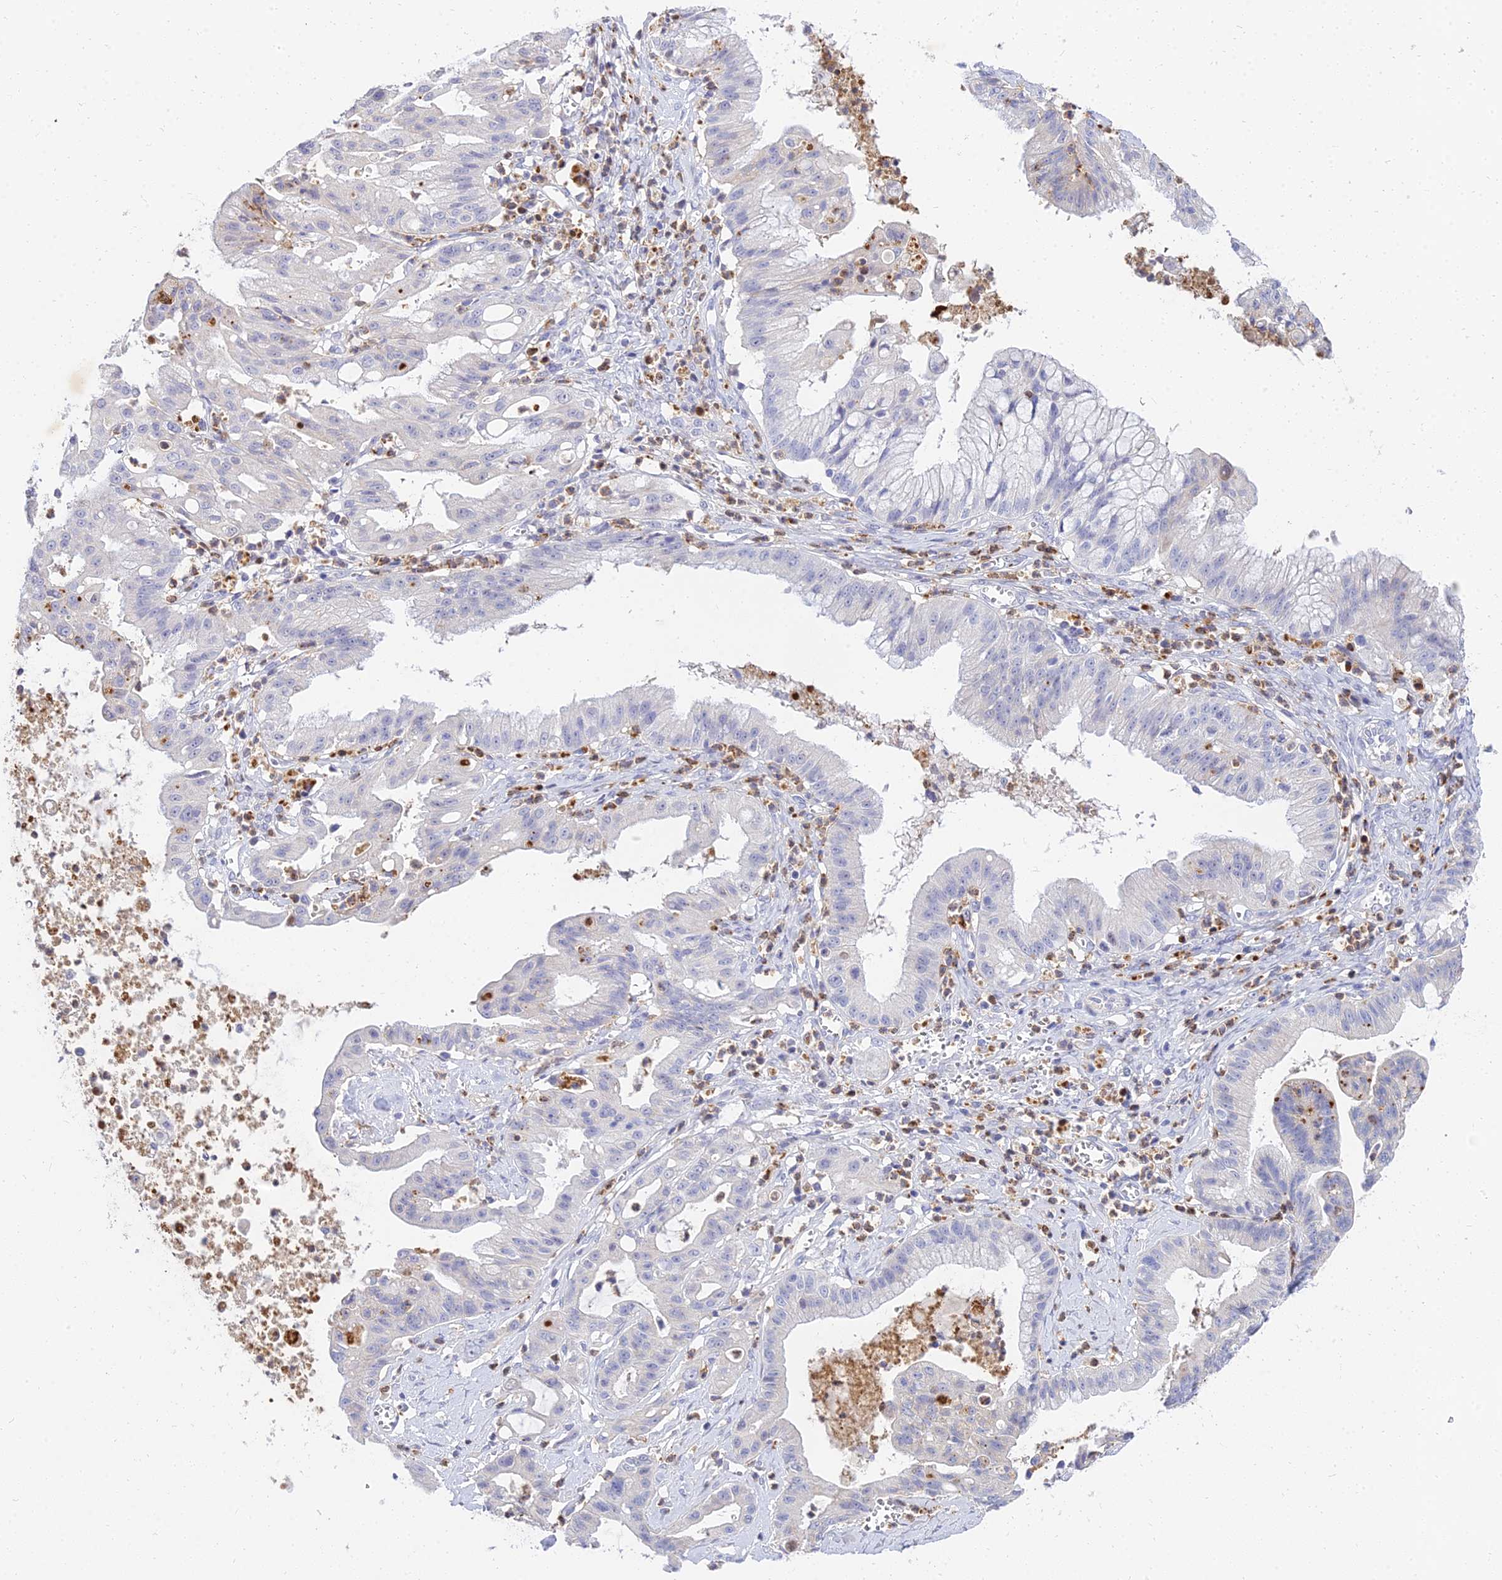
{"staining": {"intensity": "negative", "quantity": "none", "location": "none"}, "tissue": "ovarian cancer", "cell_type": "Tumor cells", "image_type": "cancer", "snomed": [{"axis": "morphology", "description": "Cystadenocarcinoma, mucinous, NOS"}, {"axis": "topography", "description": "Ovary"}], "caption": "DAB (3,3'-diaminobenzidine) immunohistochemical staining of human ovarian mucinous cystadenocarcinoma shows no significant positivity in tumor cells.", "gene": "VWC2L", "patient": {"sex": "female", "age": 70}}